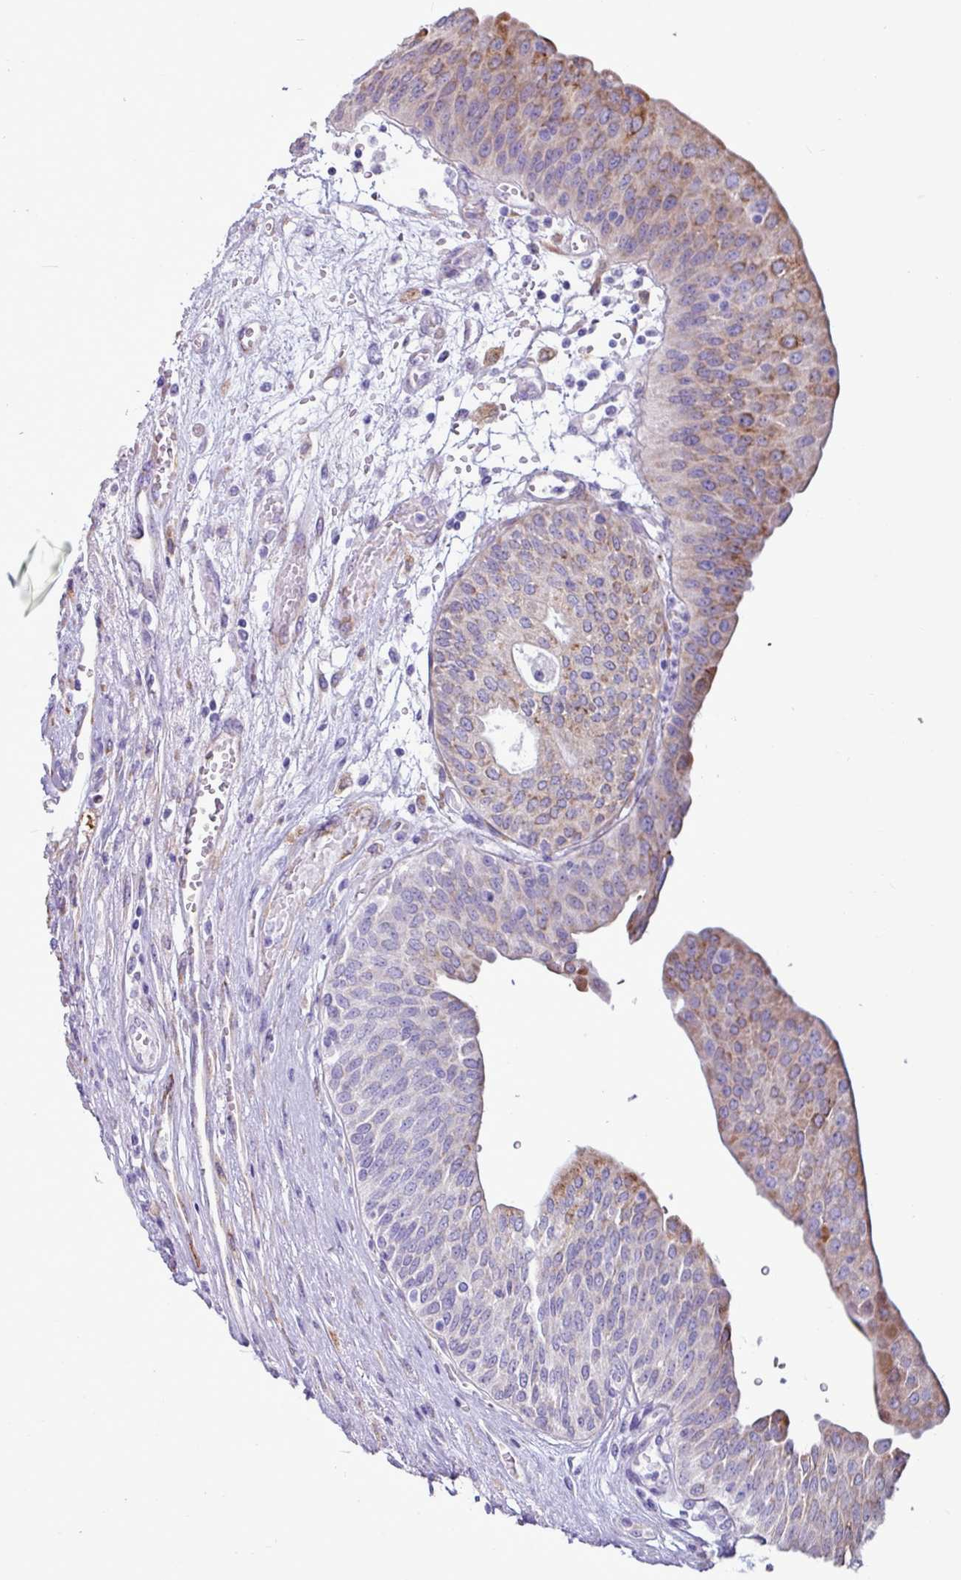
{"staining": {"intensity": "moderate", "quantity": "25%-75%", "location": "cytoplasmic/membranous"}, "tissue": "urothelial cancer", "cell_type": "Tumor cells", "image_type": "cancer", "snomed": [{"axis": "morphology", "description": "Urothelial carcinoma, High grade"}, {"axis": "topography", "description": "Urinary bladder"}], "caption": "A medium amount of moderate cytoplasmic/membranous staining is seen in approximately 25%-75% of tumor cells in high-grade urothelial carcinoma tissue. The protein is shown in brown color, while the nuclei are stained blue.", "gene": "PPP1R35", "patient": {"sex": "female", "age": 79}}